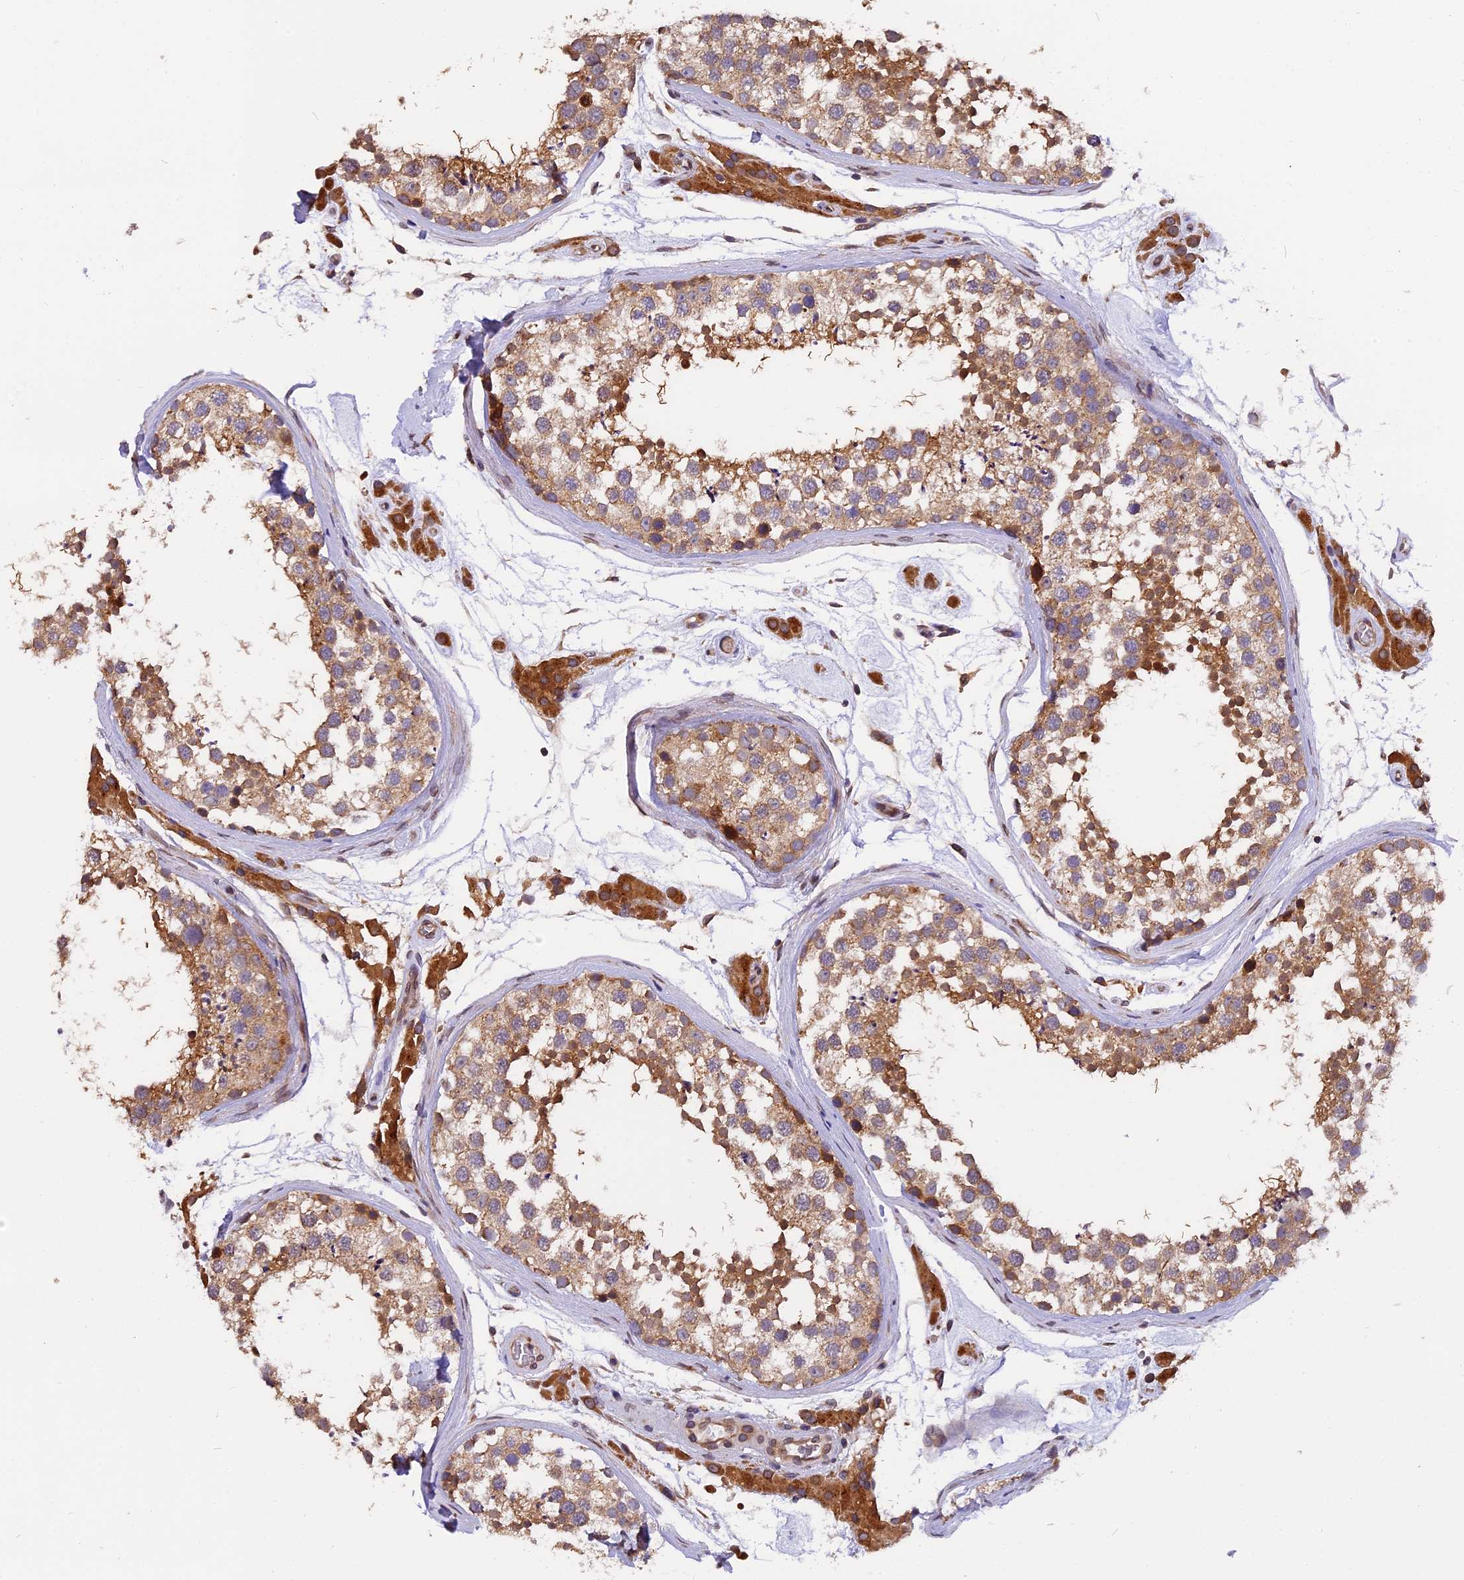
{"staining": {"intensity": "moderate", "quantity": ">75%", "location": "cytoplasmic/membranous"}, "tissue": "testis", "cell_type": "Cells in seminiferous ducts", "image_type": "normal", "snomed": [{"axis": "morphology", "description": "Normal tissue, NOS"}, {"axis": "topography", "description": "Testis"}], "caption": "A brown stain highlights moderate cytoplasmic/membranous expression of a protein in cells in seminiferous ducts of unremarkable testis. (DAB (3,3'-diaminobenzidine) = brown stain, brightfield microscopy at high magnification).", "gene": "CHMP2A", "patient": {"sex": "male", "age": 46}}